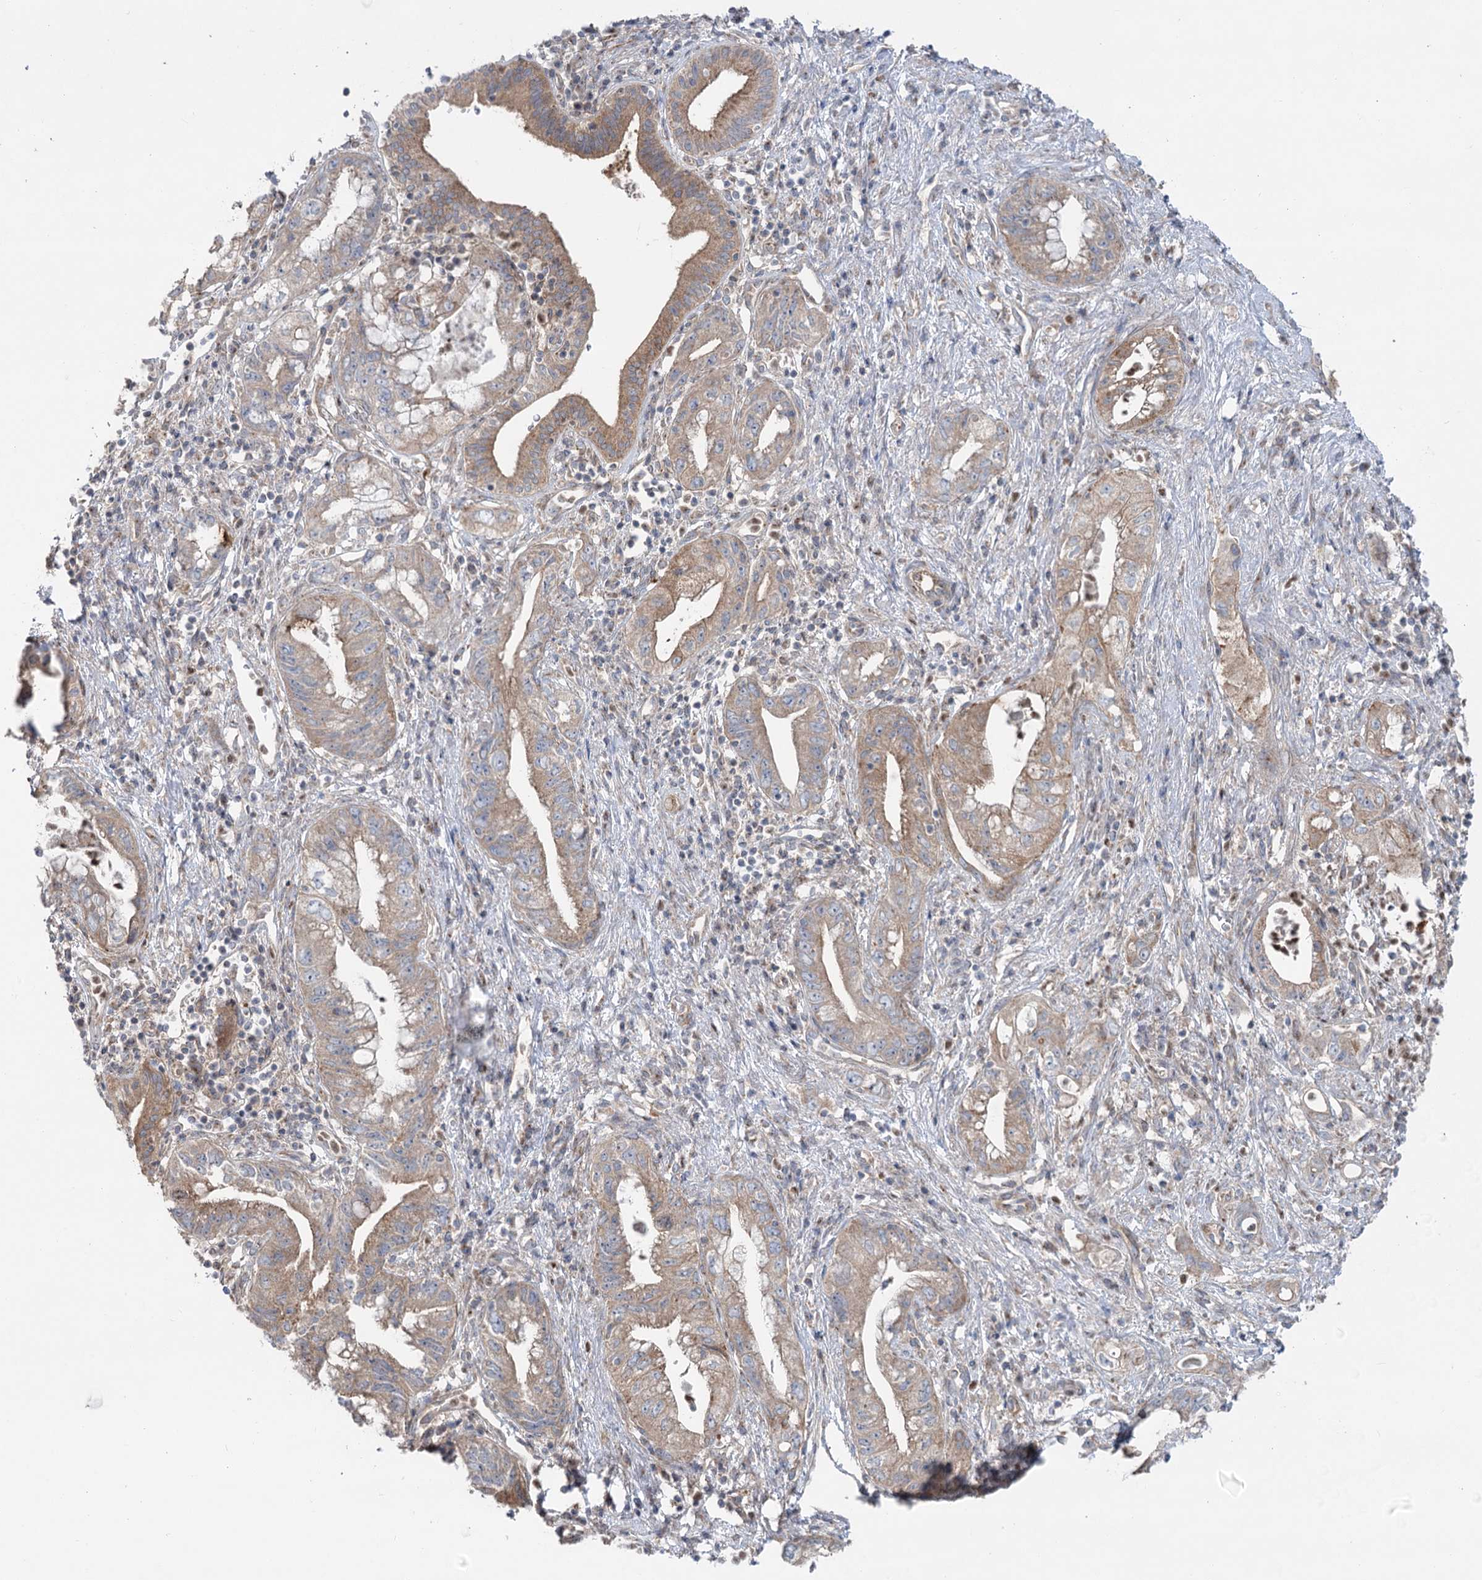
{"staining": {"intensity": "moderate", "quantity": "25%-75%", "location": "cytoplasmic/membranous"}, "tissue": "pancreatic cancer", "cell_type": "Tumor cells", "image_type": "cancer", "snomed": [{"axis": "morphology", "description": "Adenocarcinoma, NOS"}, {"axis": "topography", "description": "Pancreas"}], "caption": "Adenocarcinoma (pancreatic) was stained to show a protein in brown. There is medium levels of moderate cytoplasmic/membranous positivity in approximately 25%-75% of tumor cells. (DAB IHC with brightfield microscopy, high magnification).", "gene": "SCN11A", "patient": {"sex": "female", "age": 73}}